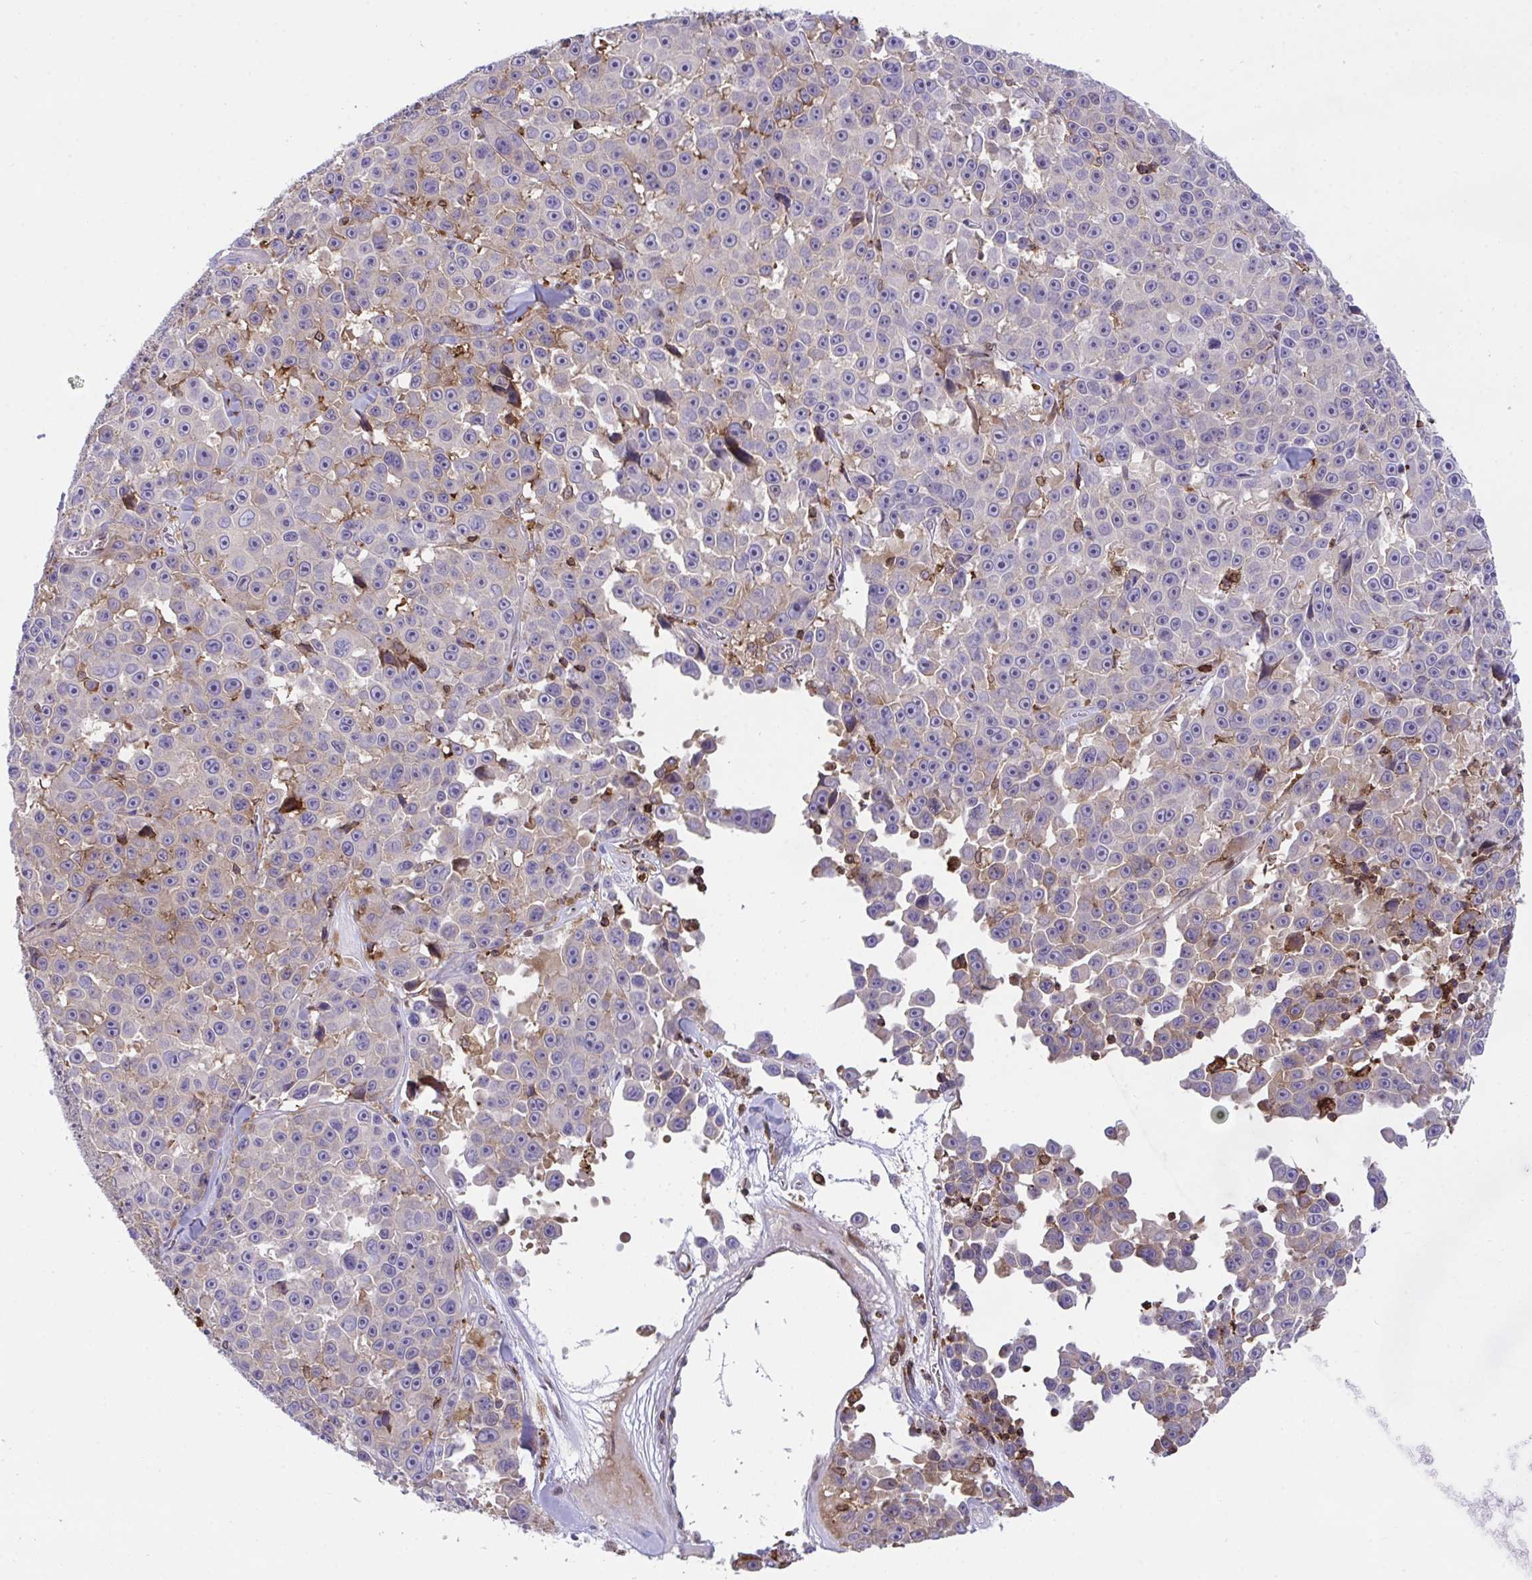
{"staining": {"intensity": "negative", "quantity": "none", "location": "none"}, "tissue": "melanoma", "cell_type": "Tumor cells", "image_type": "cancer", "snomed": [{"axis": "morphology", "description": "Malignant melanoma, NOS"}, {"axis": "topography", "description": "Skin"}], "caption": "An immunohistochemistry photomicrograph of malignant melanoma is shown. There is no staining in tumor cells of malignant melanoma.", "gene": "PPIH", "patient": {"sex": "female", "age": 66}}